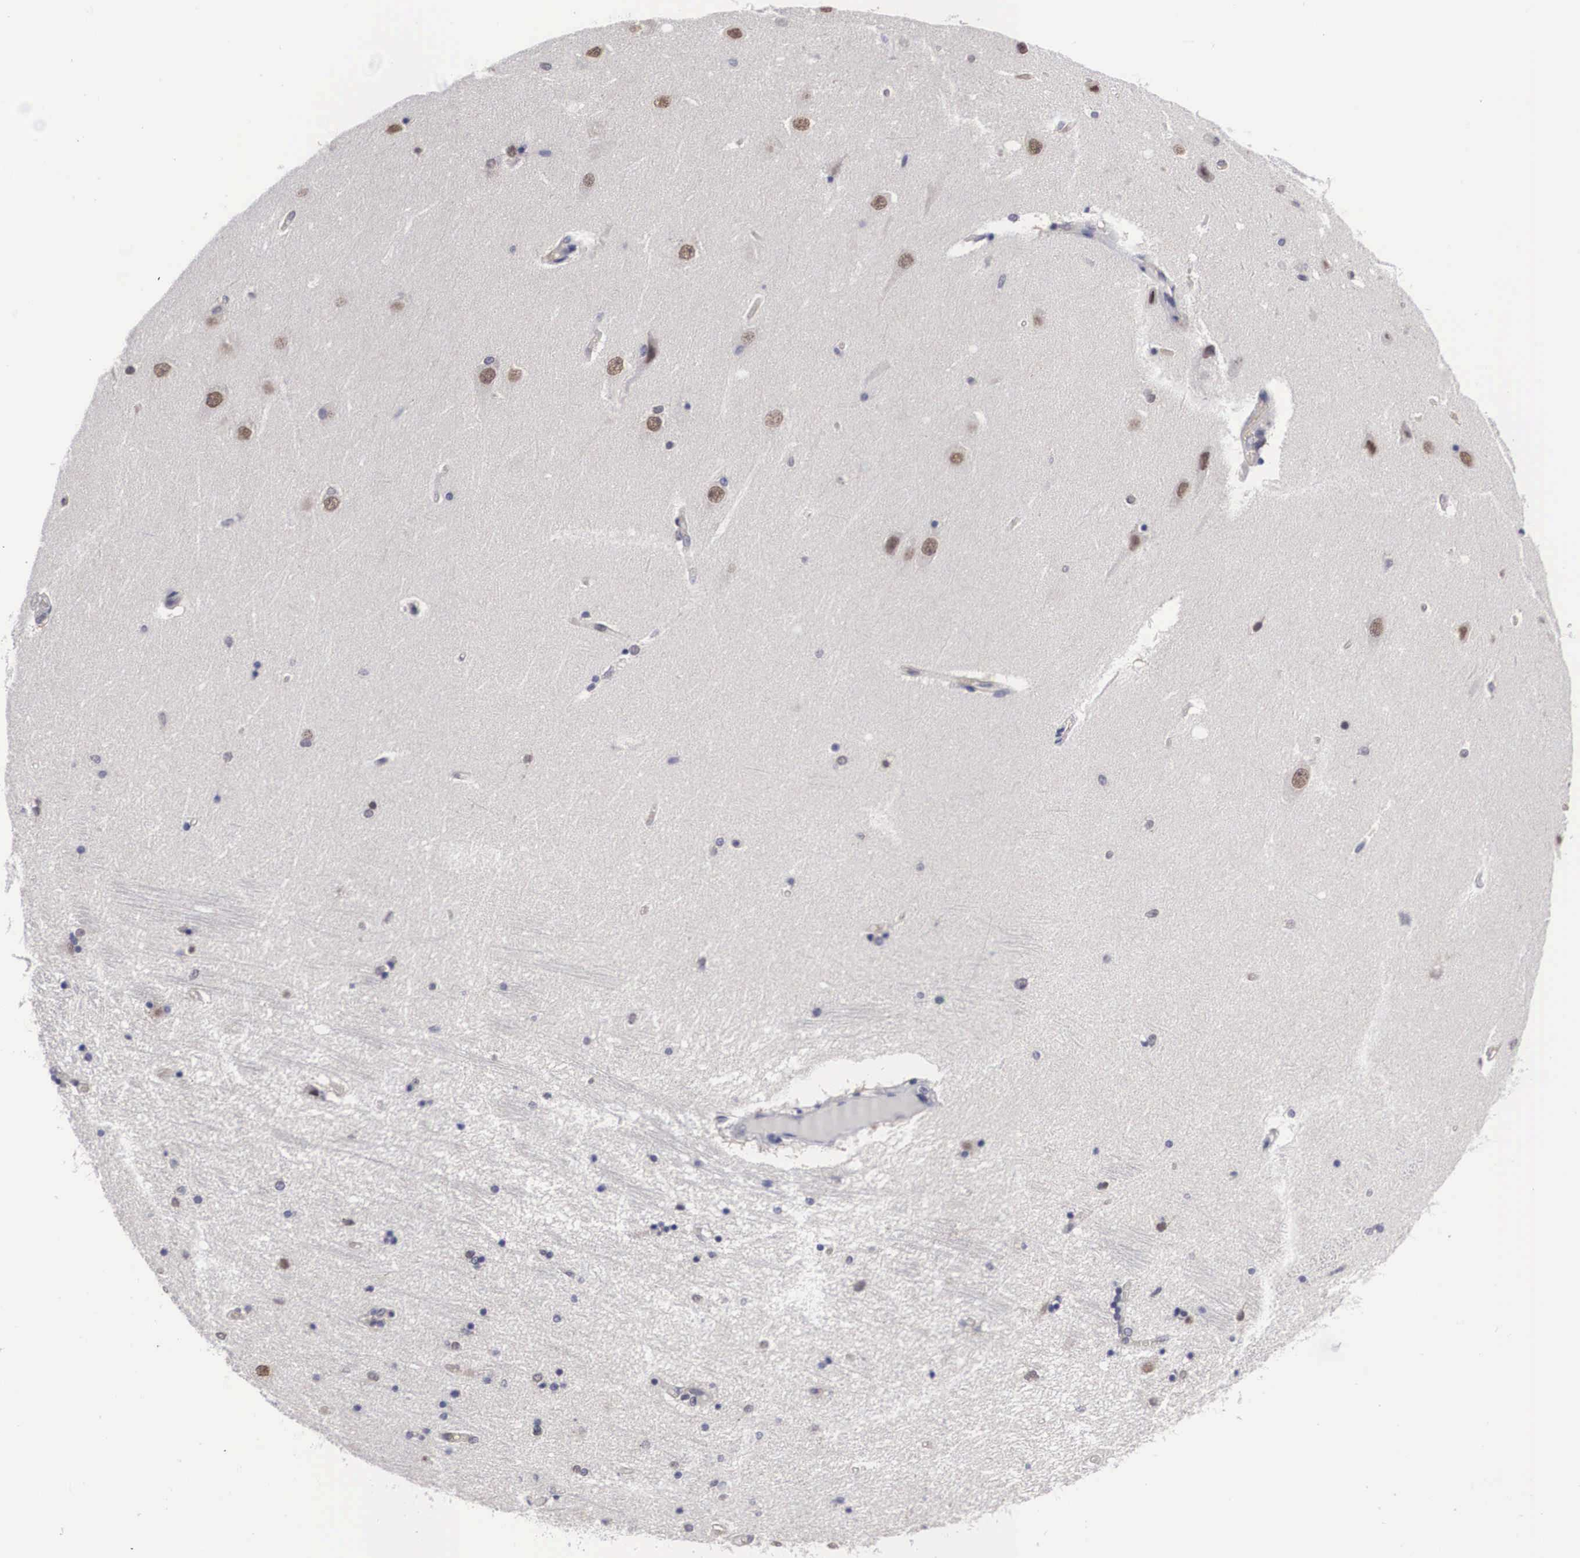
{"staining": {"intensity": "weak", "quantity": "<25%", "location": "nuclear"}, "tissue": "hippocampus", "cell_type": "Glial cells", "image_type": "normal", "snomed": [{"axis": "morphology", "description": "Normal tissue, NOS"}, {"axis": "topography", "description": "Hippocampus"}], "caption": "This is an immunohistochemistry micrograph of normal human hippocampus. There is no positivity in glial cells.", "gene": "OTX2", "patient": {"sex": "female", "age": 54}}